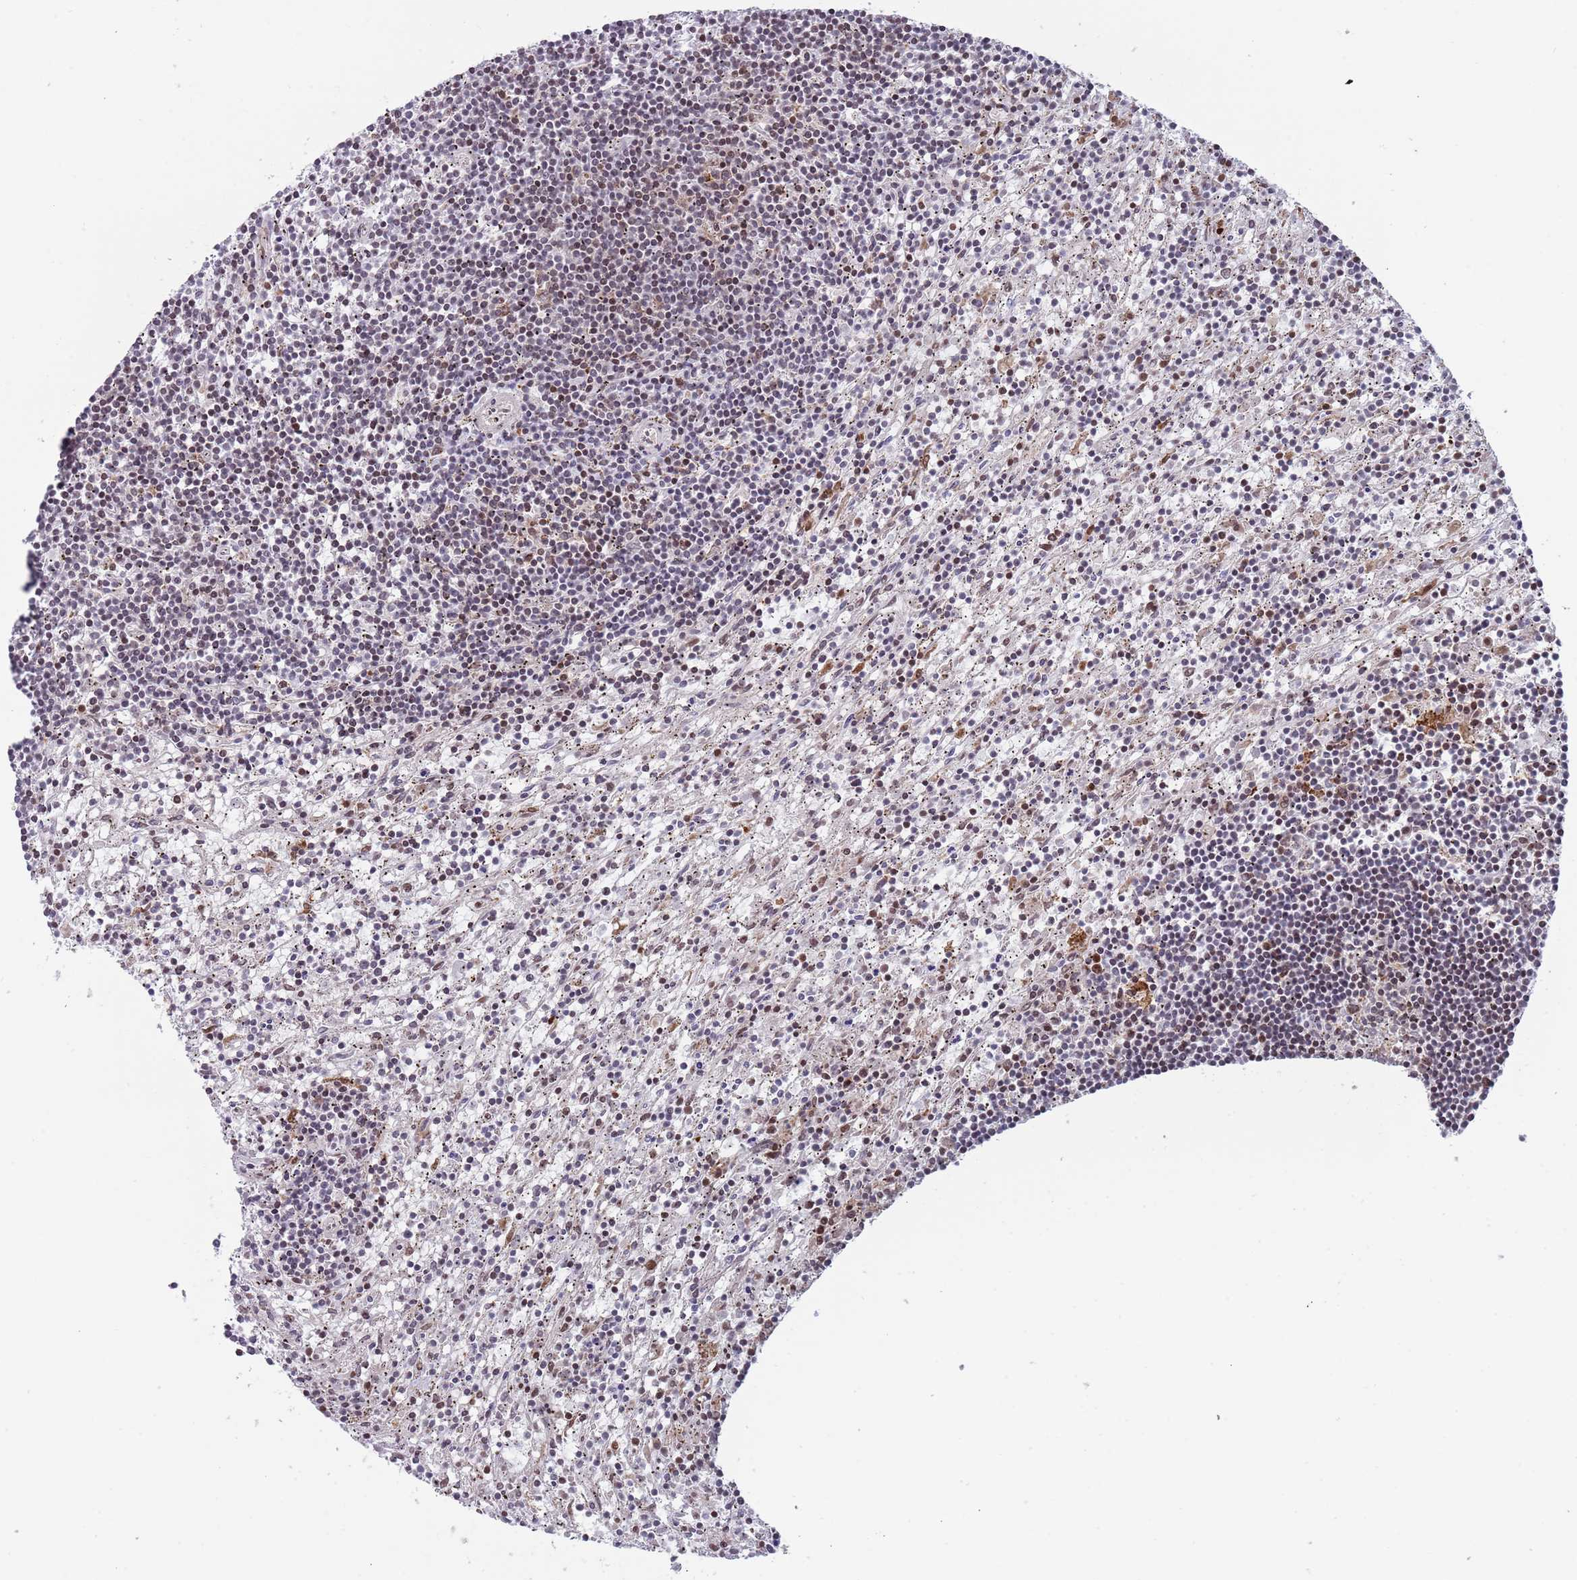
{"staining": {"intensity": "moderate", "quantity": "<25%", "location": "nuclear"}, "tissue": "lymphoma", "cell_type": "Tumor cells", "image_type": "cancer", "snomed": [{"axis": "morphology", "description": "Malignant lymphoma, non-Hodgkin's type, Low grade"}, {"axis": "topography", "description": "Spleen"}], "caption": "Immunohistochemical staining of human lymphoma reveals moderate nuclear protein staining in approximately <25% of tumor cells. The staining was performed using DAB to visualize the protein expression in brown, while the nuclei were stained in blue with hematoxylin (Magnification: 20x).", "gene": "HDAC8", "patient": {"sex": "male", "age": 76}}